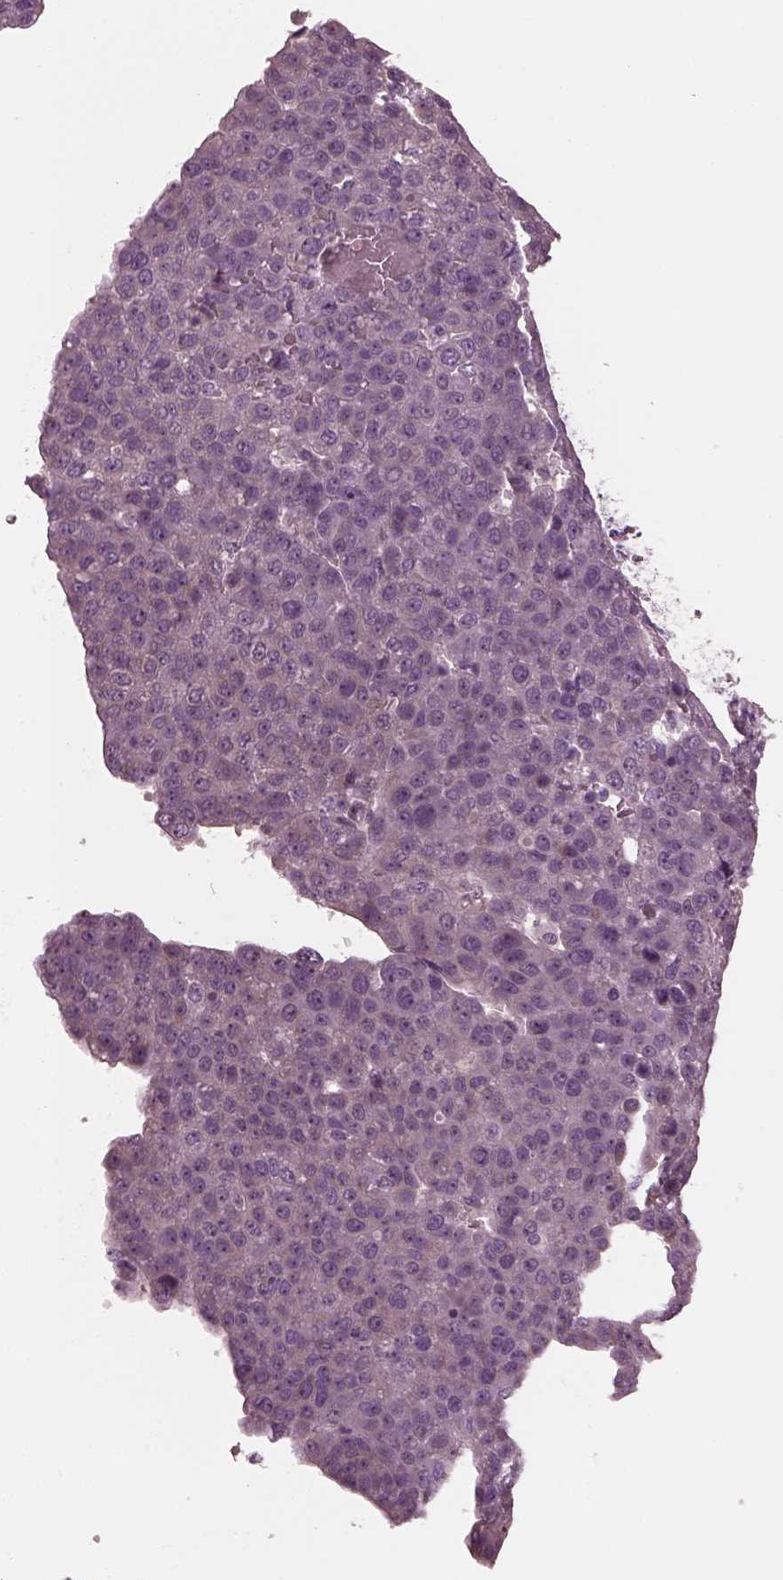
{"staining": {"intensity": "negative", "quantity": "none", "location": "none"}, "tissue": "pancreatic cancer", "cell_type": "Tumor cells", "image_type": "cancer", "snomed": [{"axis": "morphology", "description": "Adenocarcinoma, NOS"}, {"axis": "topography", "description": "Pancreas"}], "caption": "IHC photomicrograph of neoplastic tissue: human pancreatic cancer (adenocarcinoma) stained with DAB (3,3'-diaminobenzidine) demonstrates no significant protein staining in tumor cells.", "gene": "CLCN4", "patient": {"sex": "female", "age": 61}}